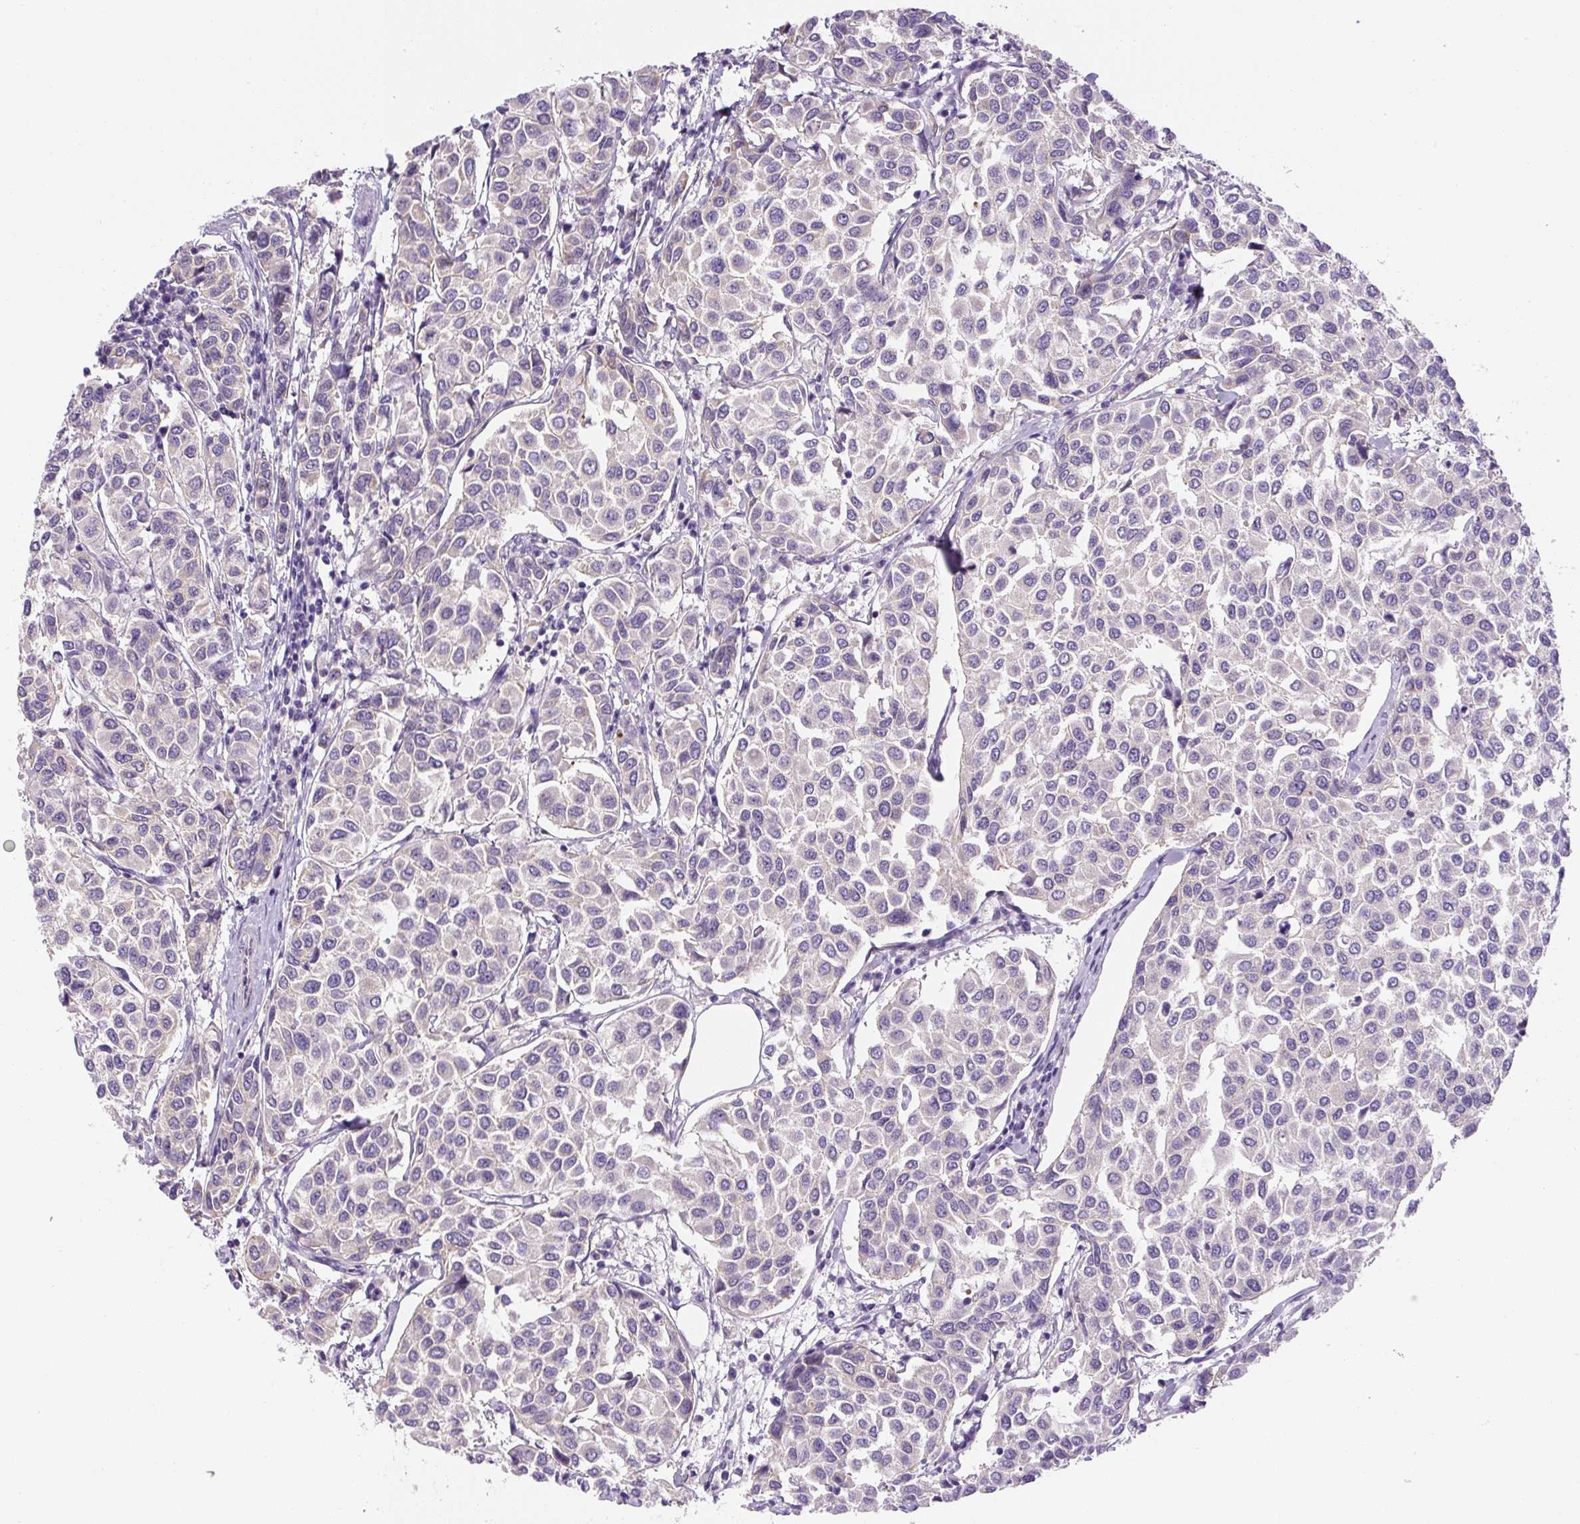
{"staining": {"intensity": "negative", "quantity": "none", "location": "none"}, "tissue": "breast cancer", "cell_type": "Tumor cells", "image_type": "cancer", "snomed": [{"axis": "morphology", "description": "Duct carcinoma"}, {"axis": "topography", "description": "Breast"}], "caption": "The micrograph shows no staining of tumor cells in invasive ductal carcinoma (breast).", "gene": "PLA2G4A", "patient": {"sex": "female", "age": 55}}